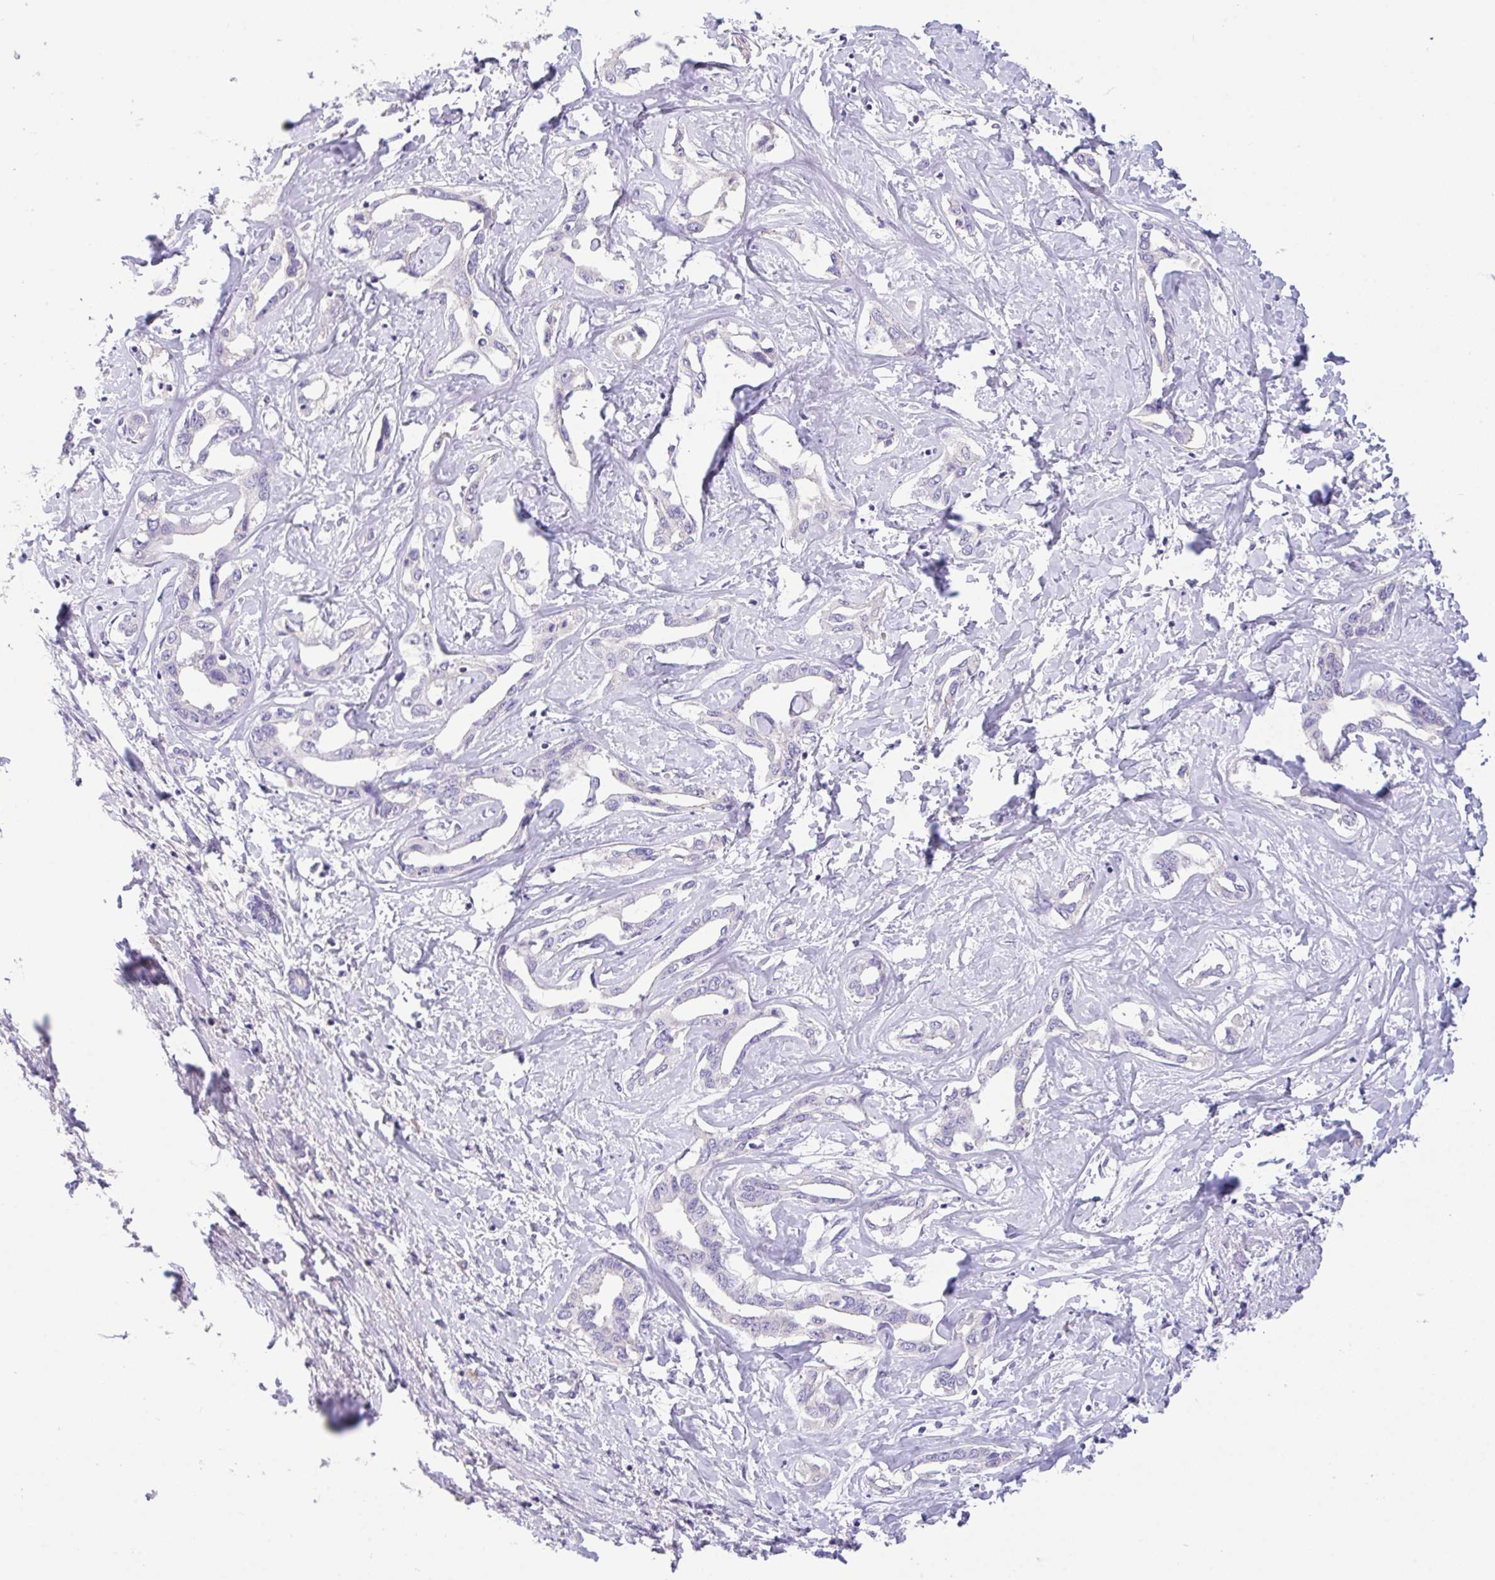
{"staining": {"intensity": "negative", "quantity": "none", "location": "none"}, "tissue": "liver cancer", "cell_type": "Tumor cells", "image_type": "cancer", "snomed": [{"axis": "morphology", "description": "Cholangiocarcinoma"}, {"axis": "topography", "description": "Liver"}], "caption": "Immunohistochemistry (IHC) photomicrograph of neoplastic tissue: human liver cancer stained with DAB shows no significant protein expression in tumor cells. Brightfield microscopy of immunohistochemistry (IHC) stained with DAB (brown) and hematoxylin (blue), captured at high magnification.", "gene": "FBXL20", "patient": {"sex": "male", "age": 59}}